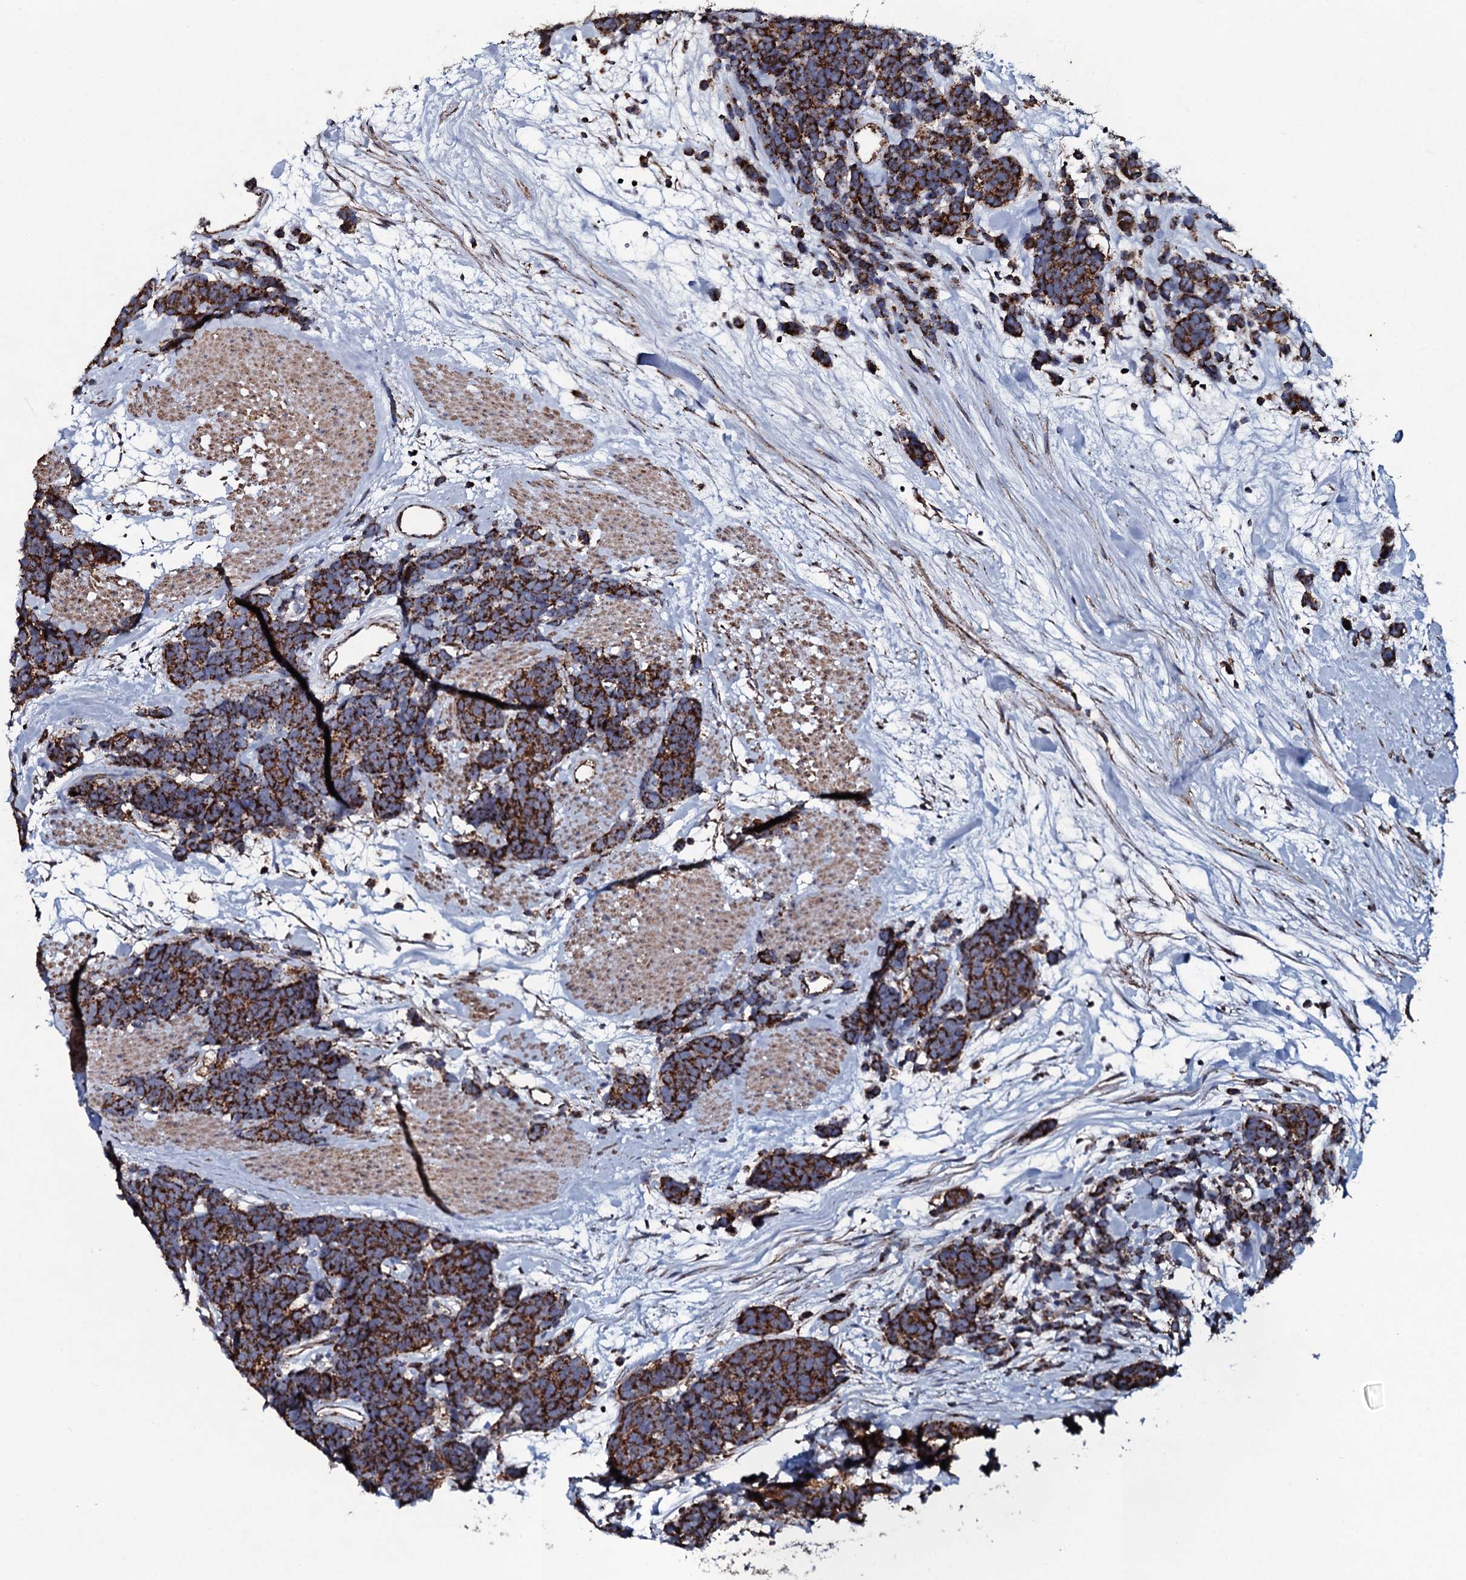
{"staining": {"intensity": "strong", "quantity": ">75%", "location": "cytoplasmic/membranous"}, "tissue": "carcinoid", "cell_type": "Tumor cells", "image_type": "cancer", "snomed": [{"axis": "morphology", "description": "Carcinoma, NOS"}, {"axis": "morphology", "description": "Carcinoid, malignant, NOS"}, {"axis": "topography", "description": "Urinary bladder"}], "caption": "This photomicrograph displays immunohistochemistry staining of human carcinoid, with high strong cytoplasmic/membranous staining in approximately >75% of tumor cells.", "gene": "EVC2", "patient": {"sex": "male", "age": 57}}